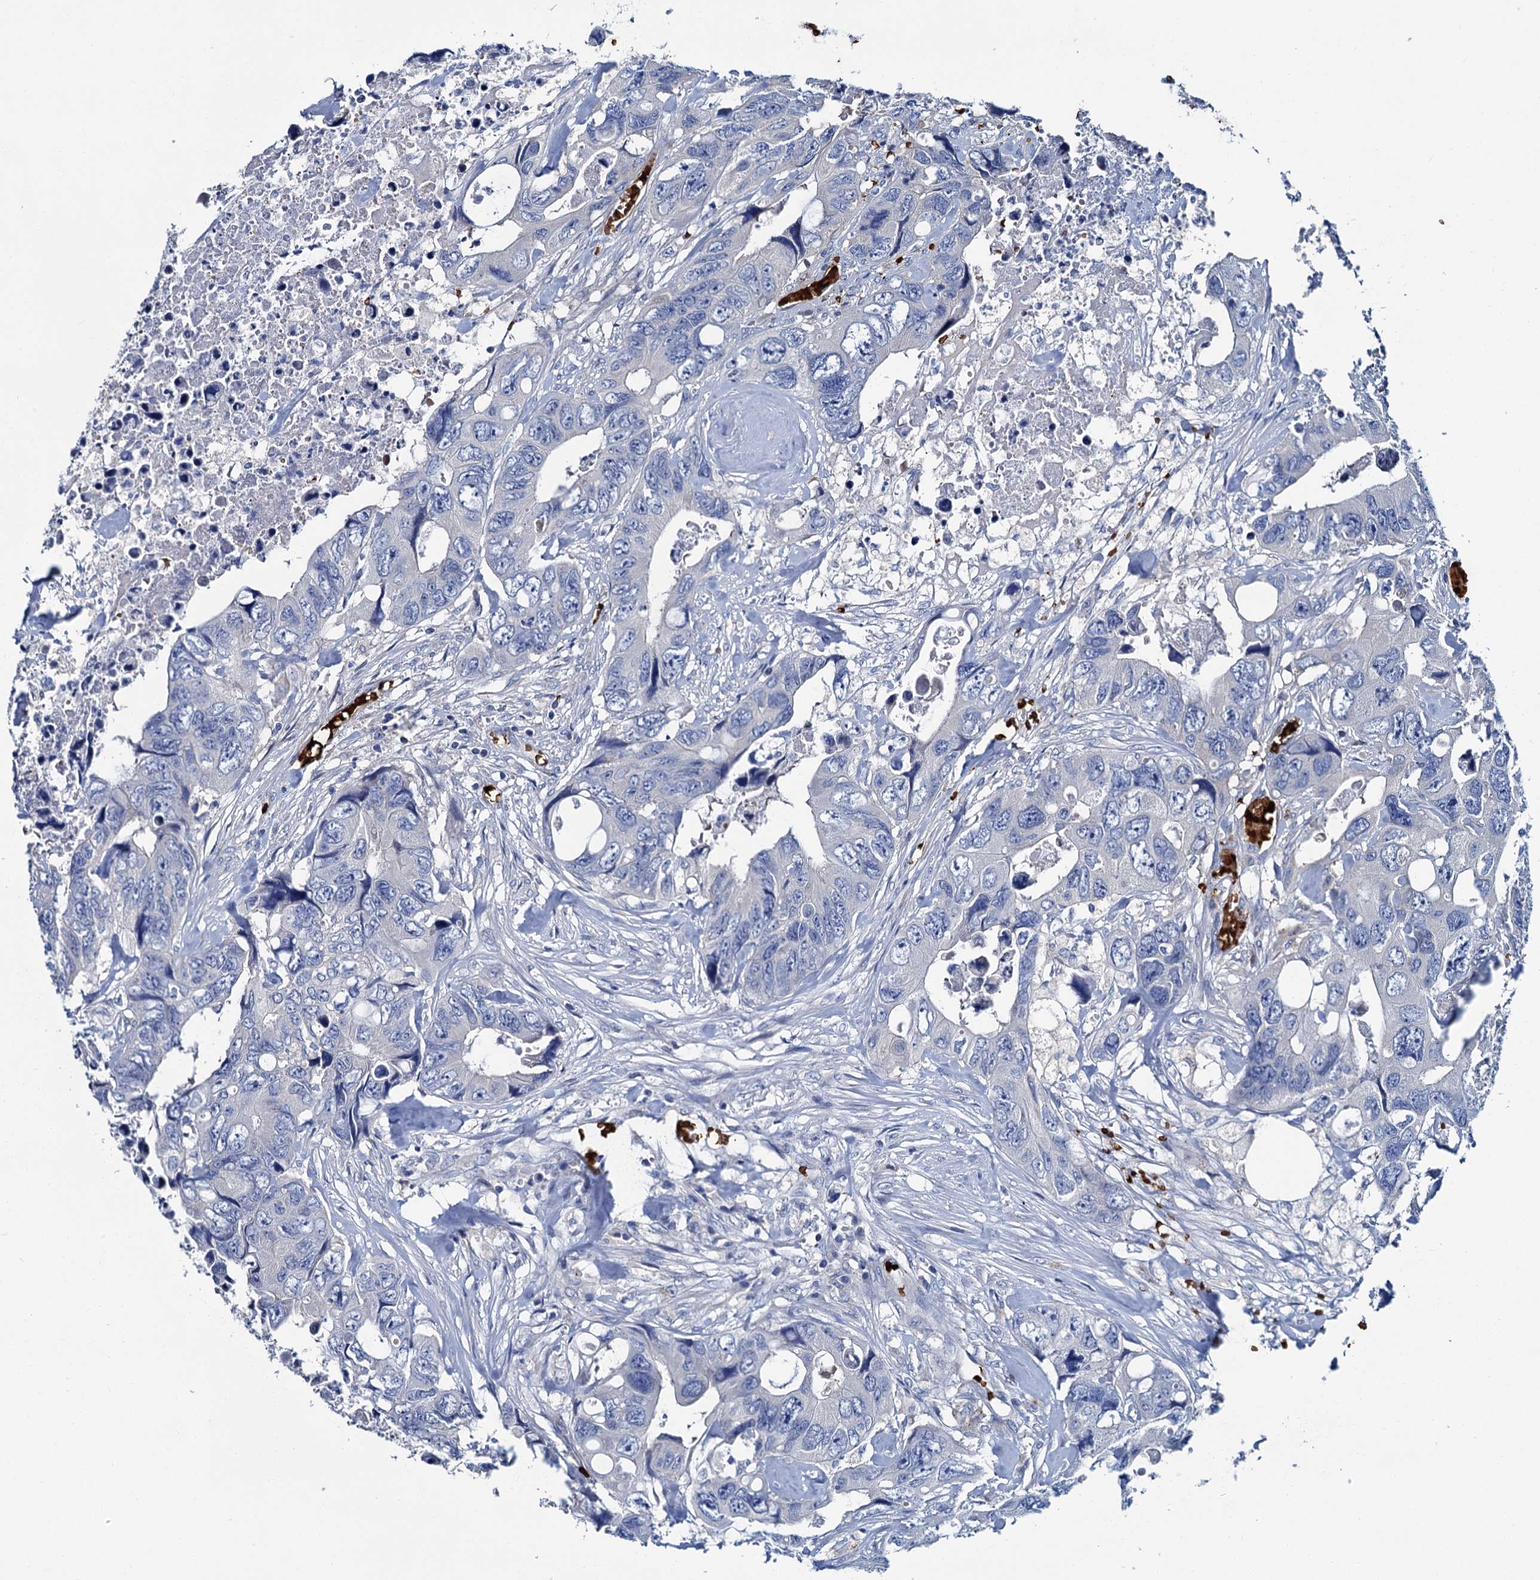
{"staining": {"intensity": "negative", "quantity": "none", "location": "none"}, "tissue": "colorectal cancer", "cell_type": "Tumor cells", "image_type": "cancer", "snomed": [{"axis": "morphology", "description": "Adenocarcinoma, NOS"}, {"axis": "topography", "description": "Rectum"}], "caption": "Immunohistochemical staining of adenocarcinoma (colorectal) displays no significant positivity in tumor cells.", "gene": "ATG2A", "patient": {"sex": "male", "age": 57}}